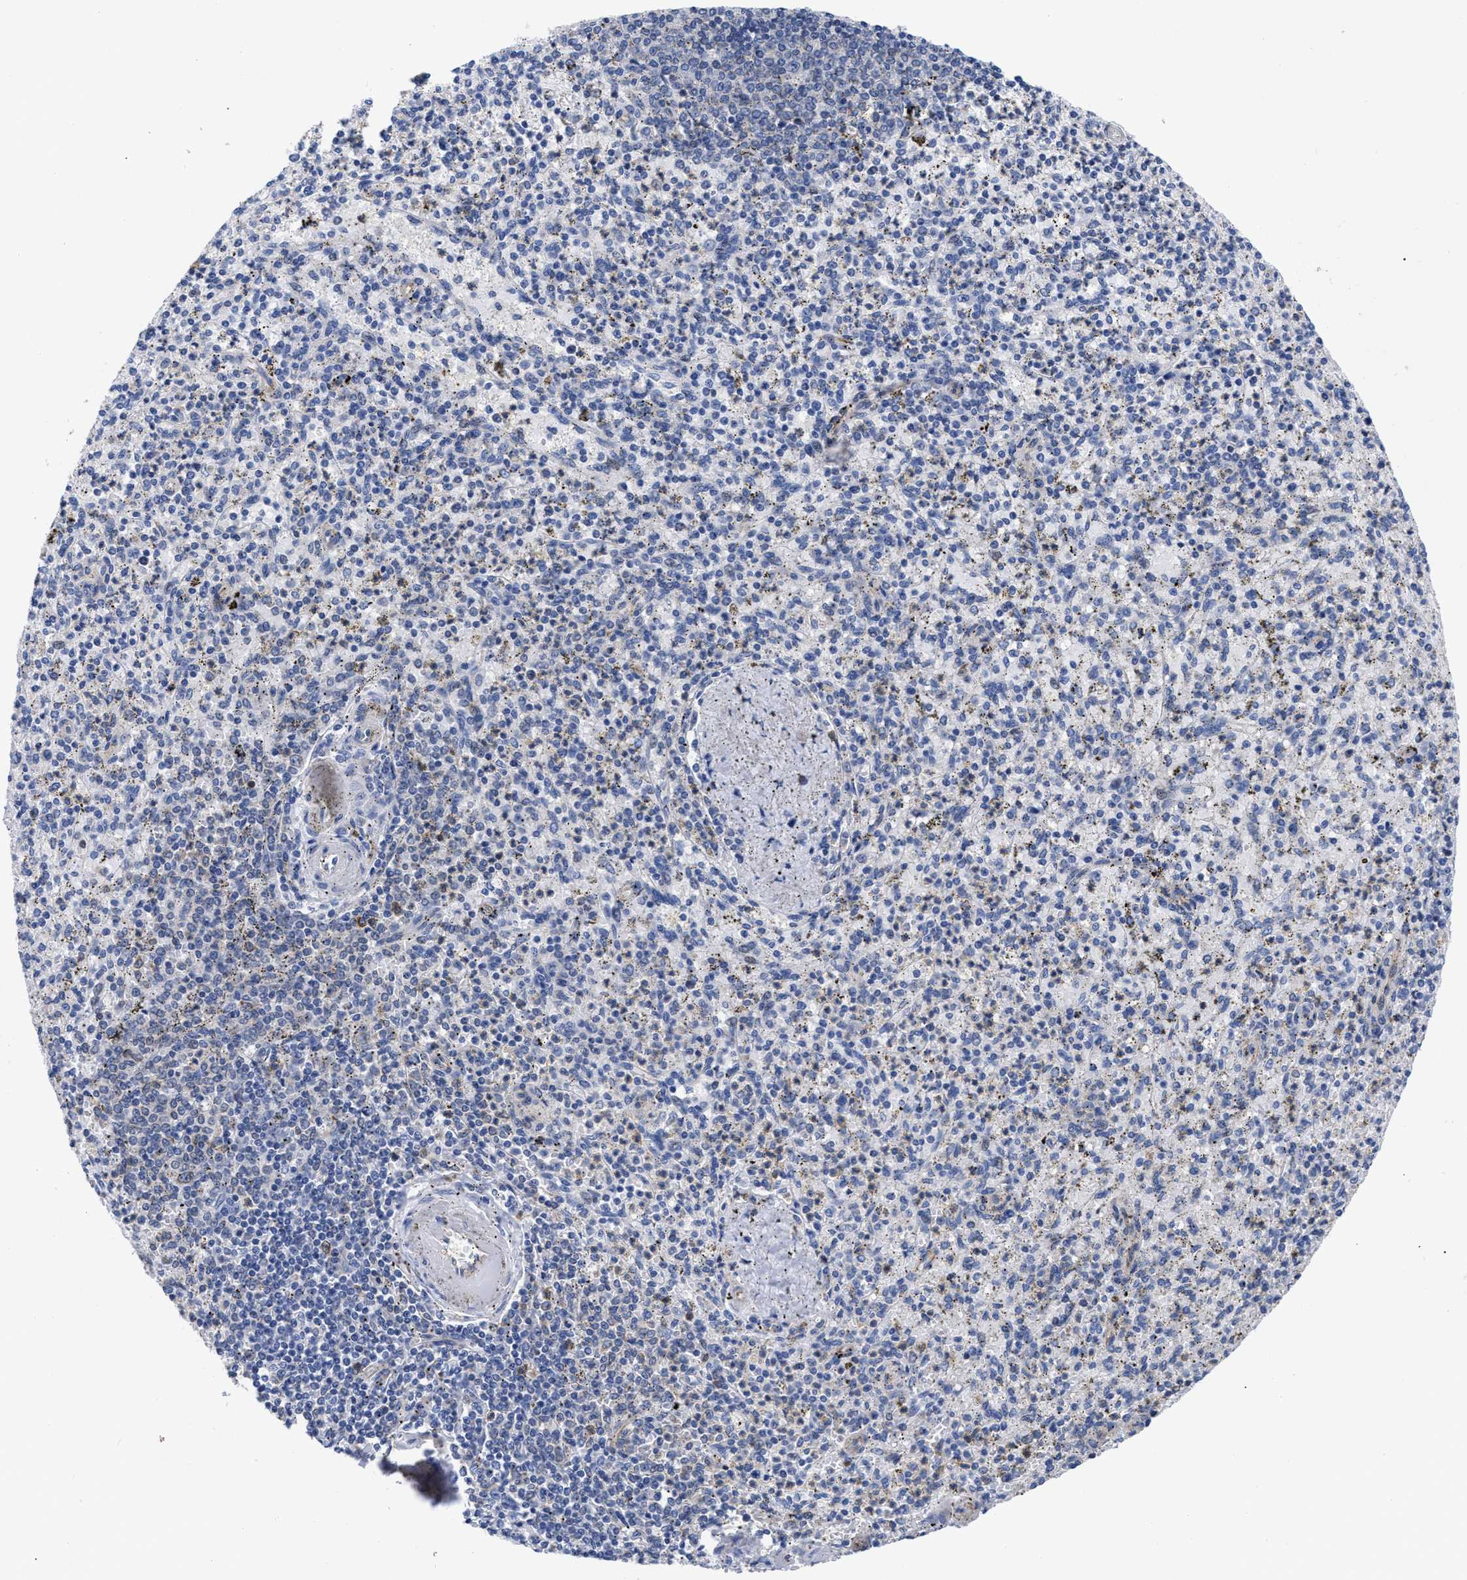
{"staining": {"intensity": "negative", "quantity": "none", "location": "none"}, "tissue": "spleen", "cell_type": "Cells in red pulp", "image_type": "normal", "snomed": [{"axis": "morphology", "description": "Normal tissue, NOS"}, {"axis": "topography", "description": "Spleen"}], "caption": "Protein analysis of unremarkable spleen reveals no significant staining in cells in red pulp.", "gene": "IRAG2", "patient": {"sex": "male", "age": 72}}